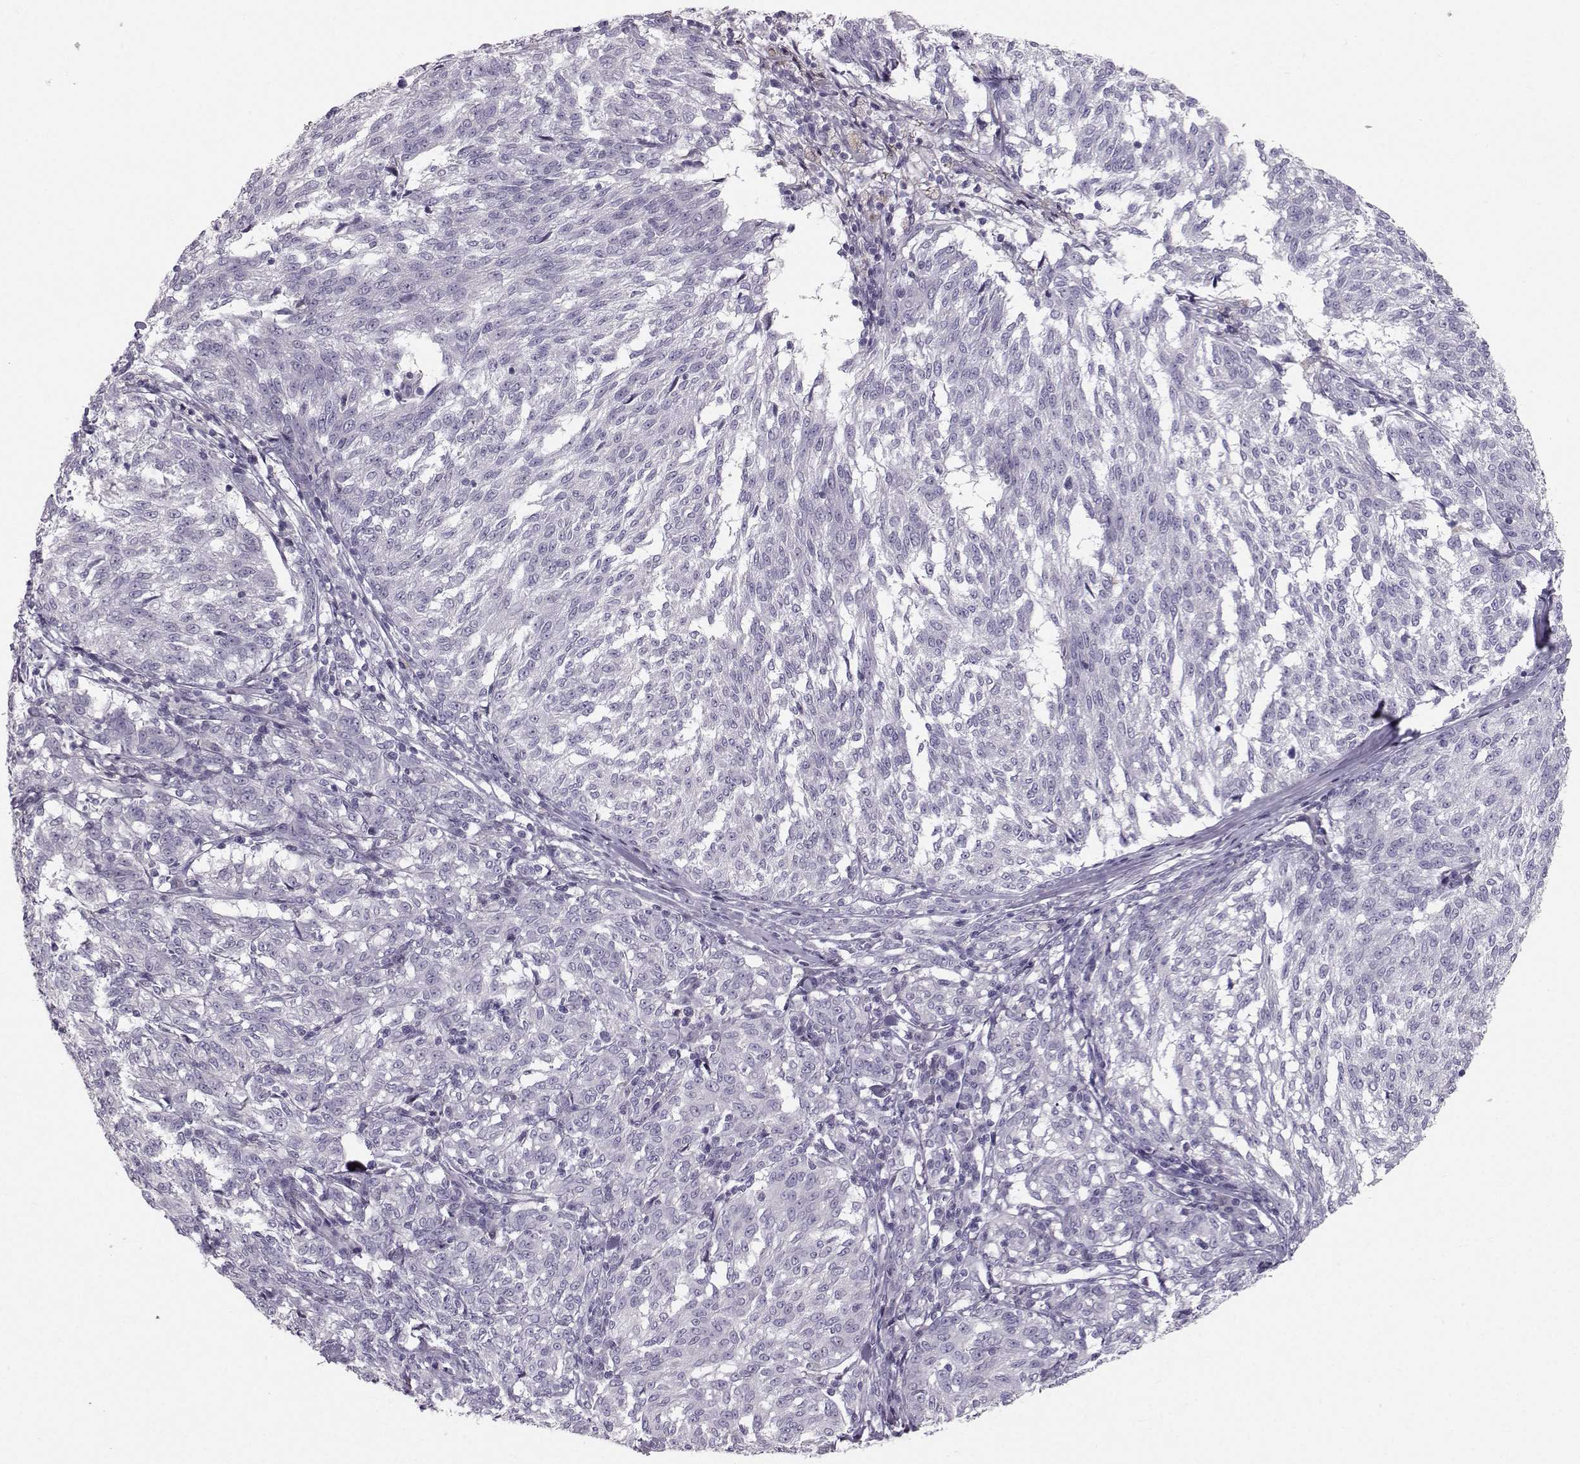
{"staining": {"intensity": "negative", "quantity": "none", "location": "none"}, "tissue": "melanoma", "cell_type": "Tumor cells", "image_type": "cancer", "snomed": [{"axis": "morphology", "description": "Malignant melanoma, NOS"}, {"axis": "topography", "description": "Skin"}], "caption": "IHC photomicrograph of neoplastic tissue: malignant melanoma stained with DAB displays no significant protein positivity in tumor cells.", "gene": "CASR", "patient": {"sex": "female", "age": 72}}